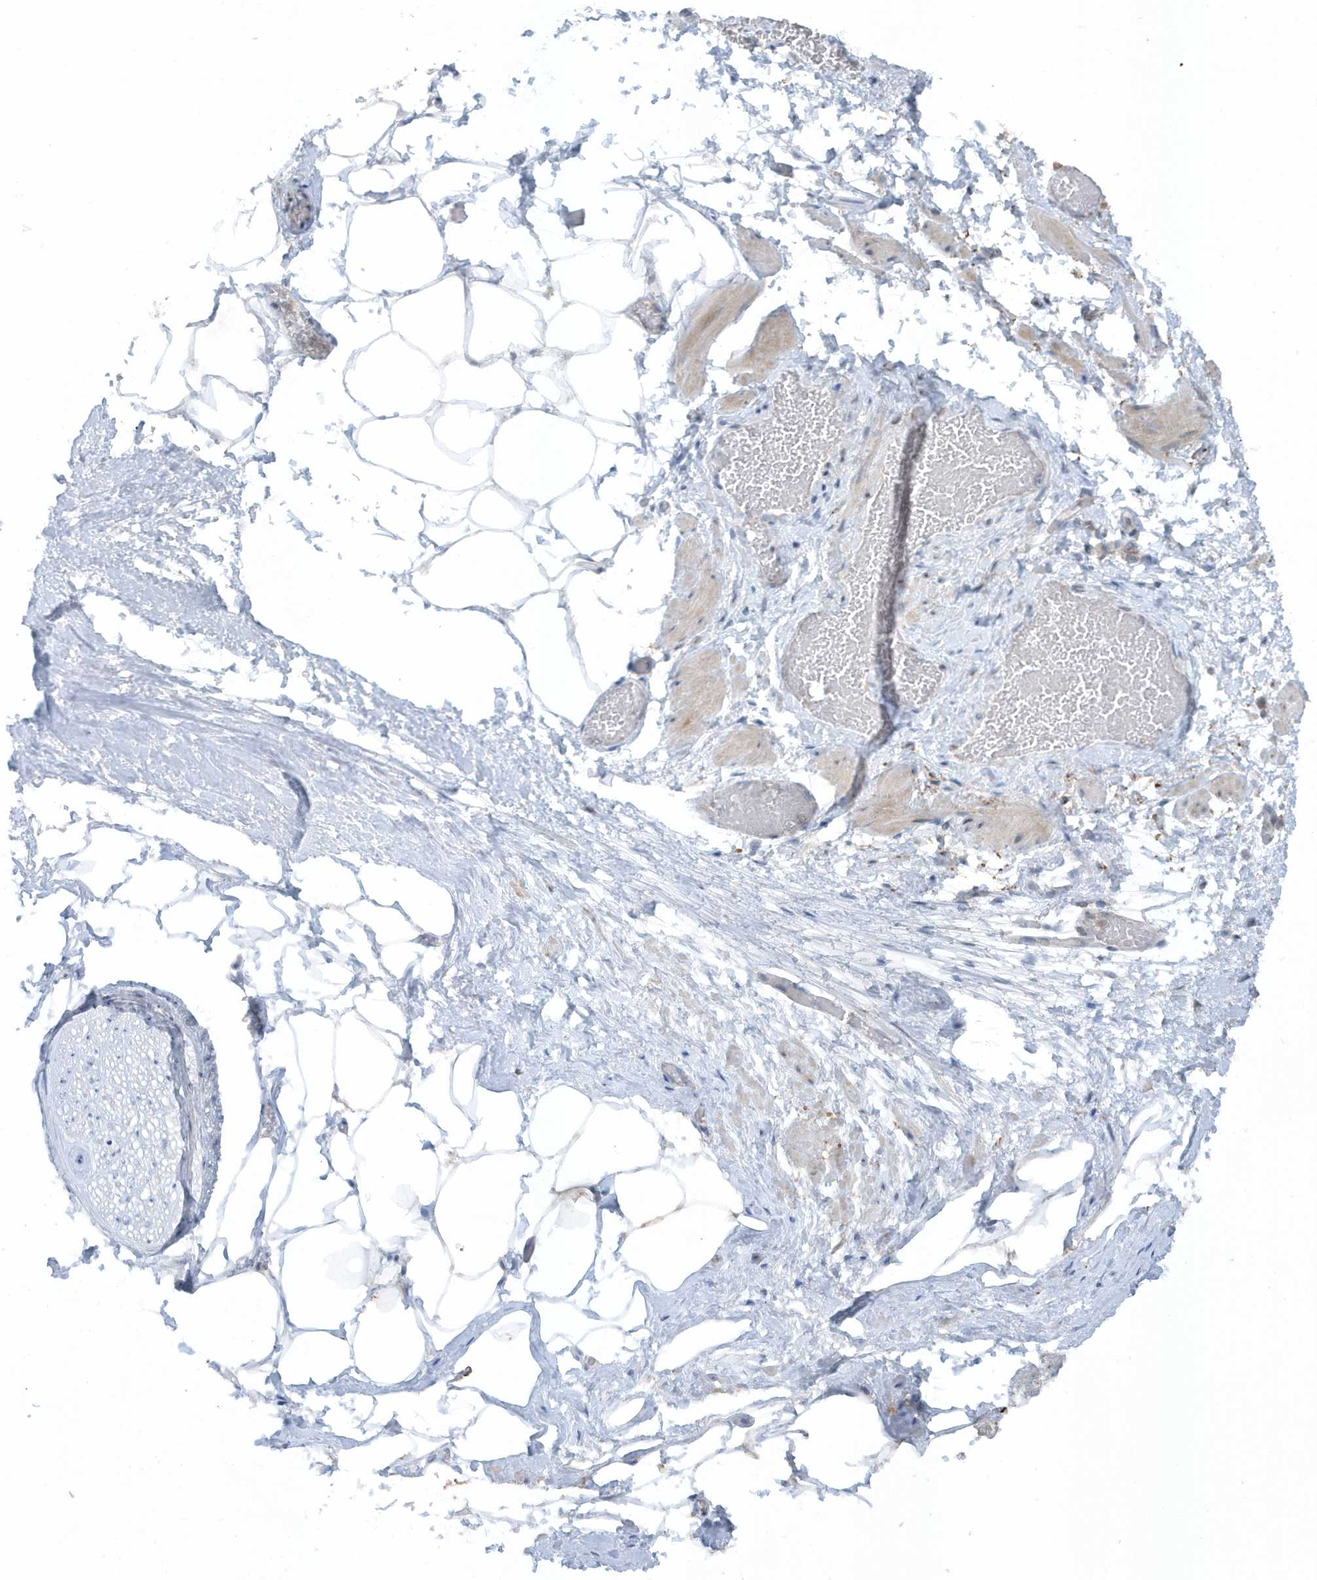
{"staining": {"intensity": "negative", "quantity": "none", "location": "none"}, "tissue": "adipose tissue", "cell_type": "Adipocytes", "image_type": "normal", "snomed": [{"axis": "morphology", "description": "Normal tissue, NOS"}, {"axis": "morphology", "description": "Adenocarcinoma, Low grade"}, {"axis": "topography", "description": "Prostate"}, {"axis": "topography", "description": "Peripheral nerve tissue"}], "caption": "An IHC micrograph of unremarkable adipose tissue is shown. There is no staining in adipocytes of adipose tissue. The staining was performed using DAB to visualize the protein expression in brown, while the nuclei were stained in blue with hematoxylin (Magnification: 20x).", "gene": "CACNB2", "patient": {"sex": "male", "age": 63}}